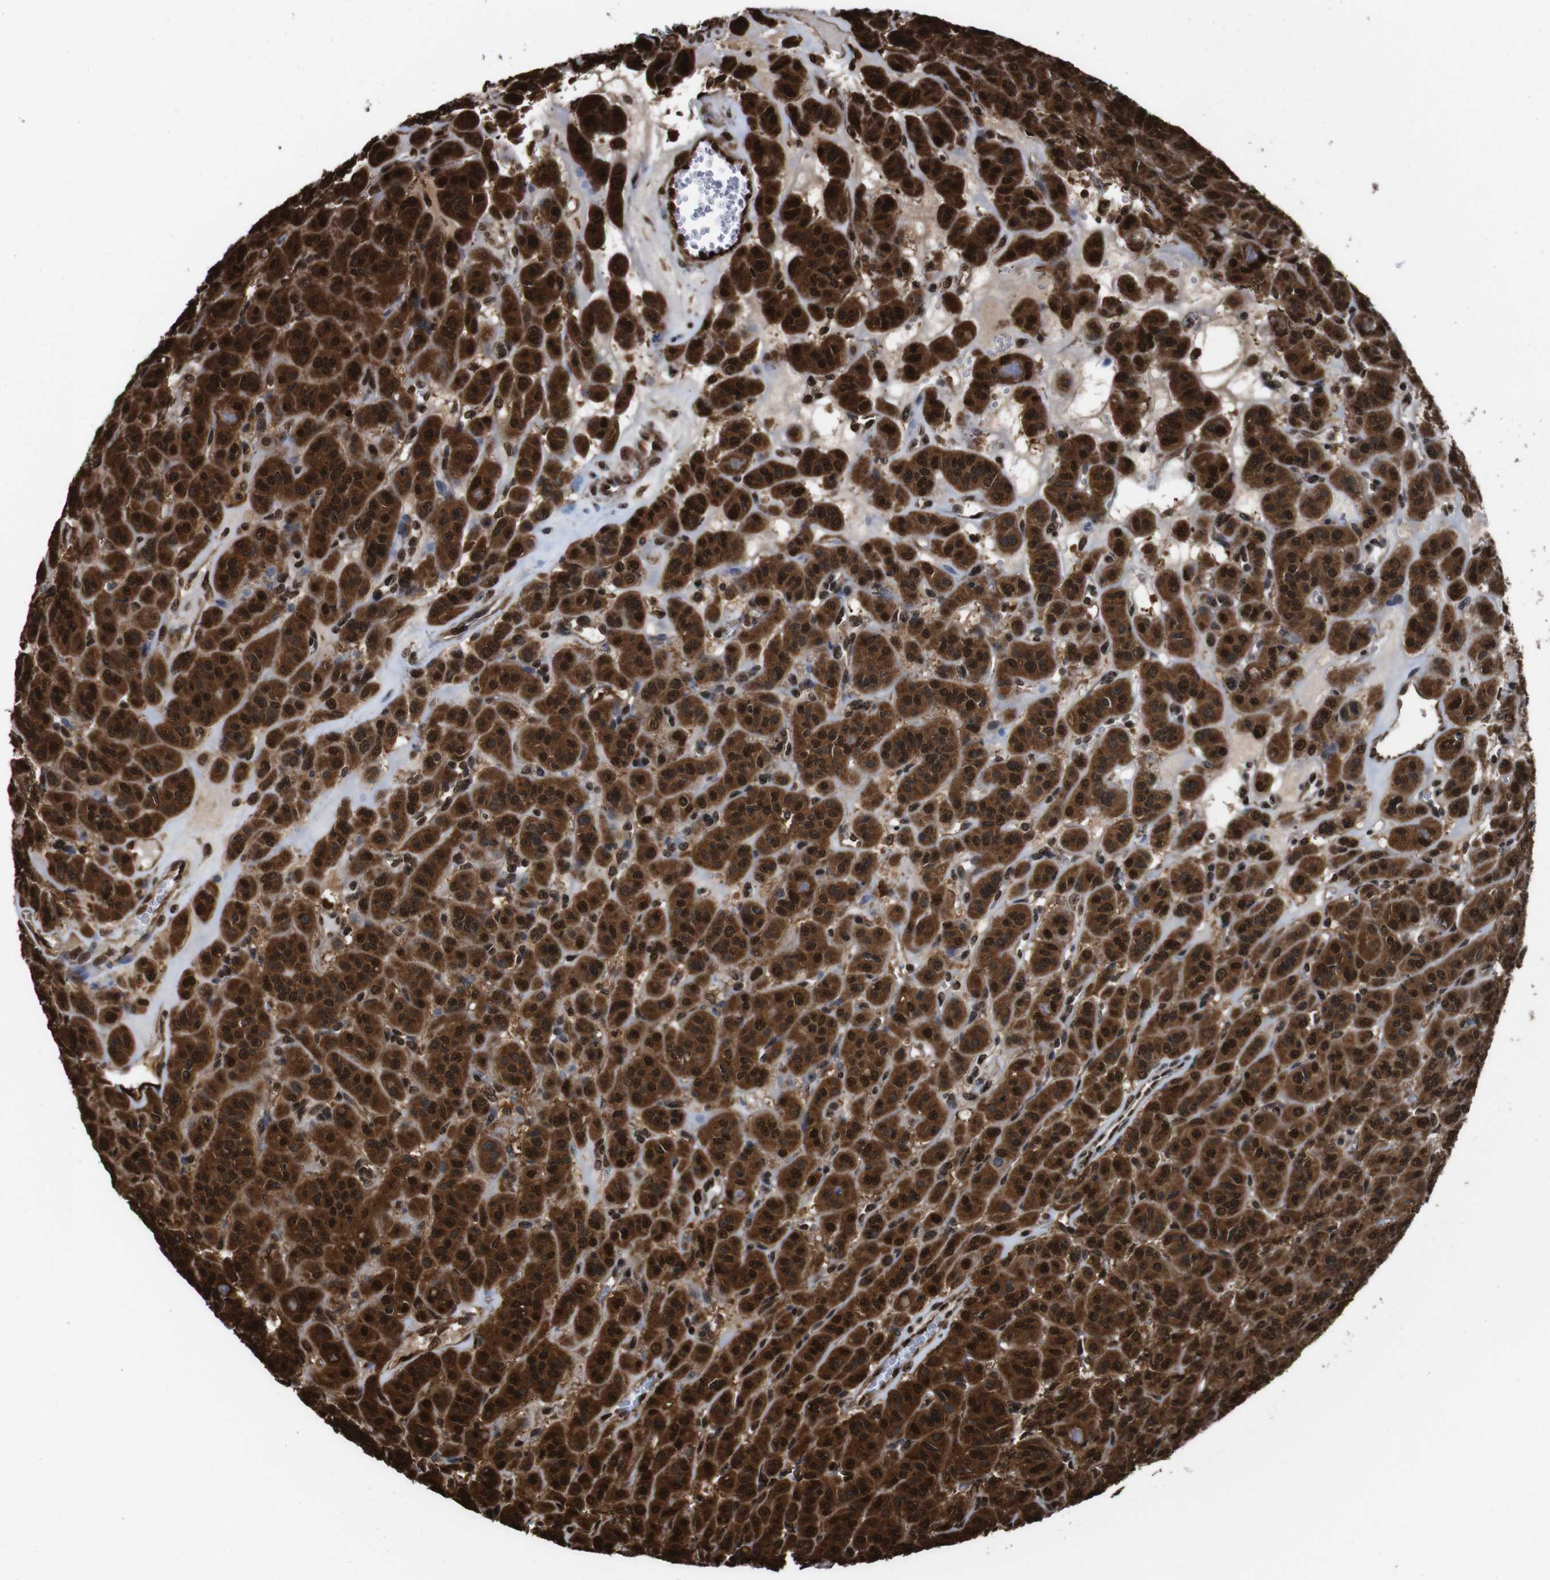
{"staining": {"intensity": "strong", "quantity": ">75%", "location": "cytoplasmic/membranous,nuclear"}, "tissue": "thyroid cancer", "cell_type": "Tumor cells", "image_type": "cancer", "snomed": [{"axis": "morphology", "description": "Follicular adenoma carcinoma, NOS"}, {"axis": "topography", "description": "Thyroid gland"}], "caption": "Thyroid follicular adenoma carcinoma stained for a protein (brown) displays strong cytoplasmic/membranous and nuclear positive expression in about >75% of tumor cells.", "gene": "VCP", "patient": {"sex": "female", "age": 71}}